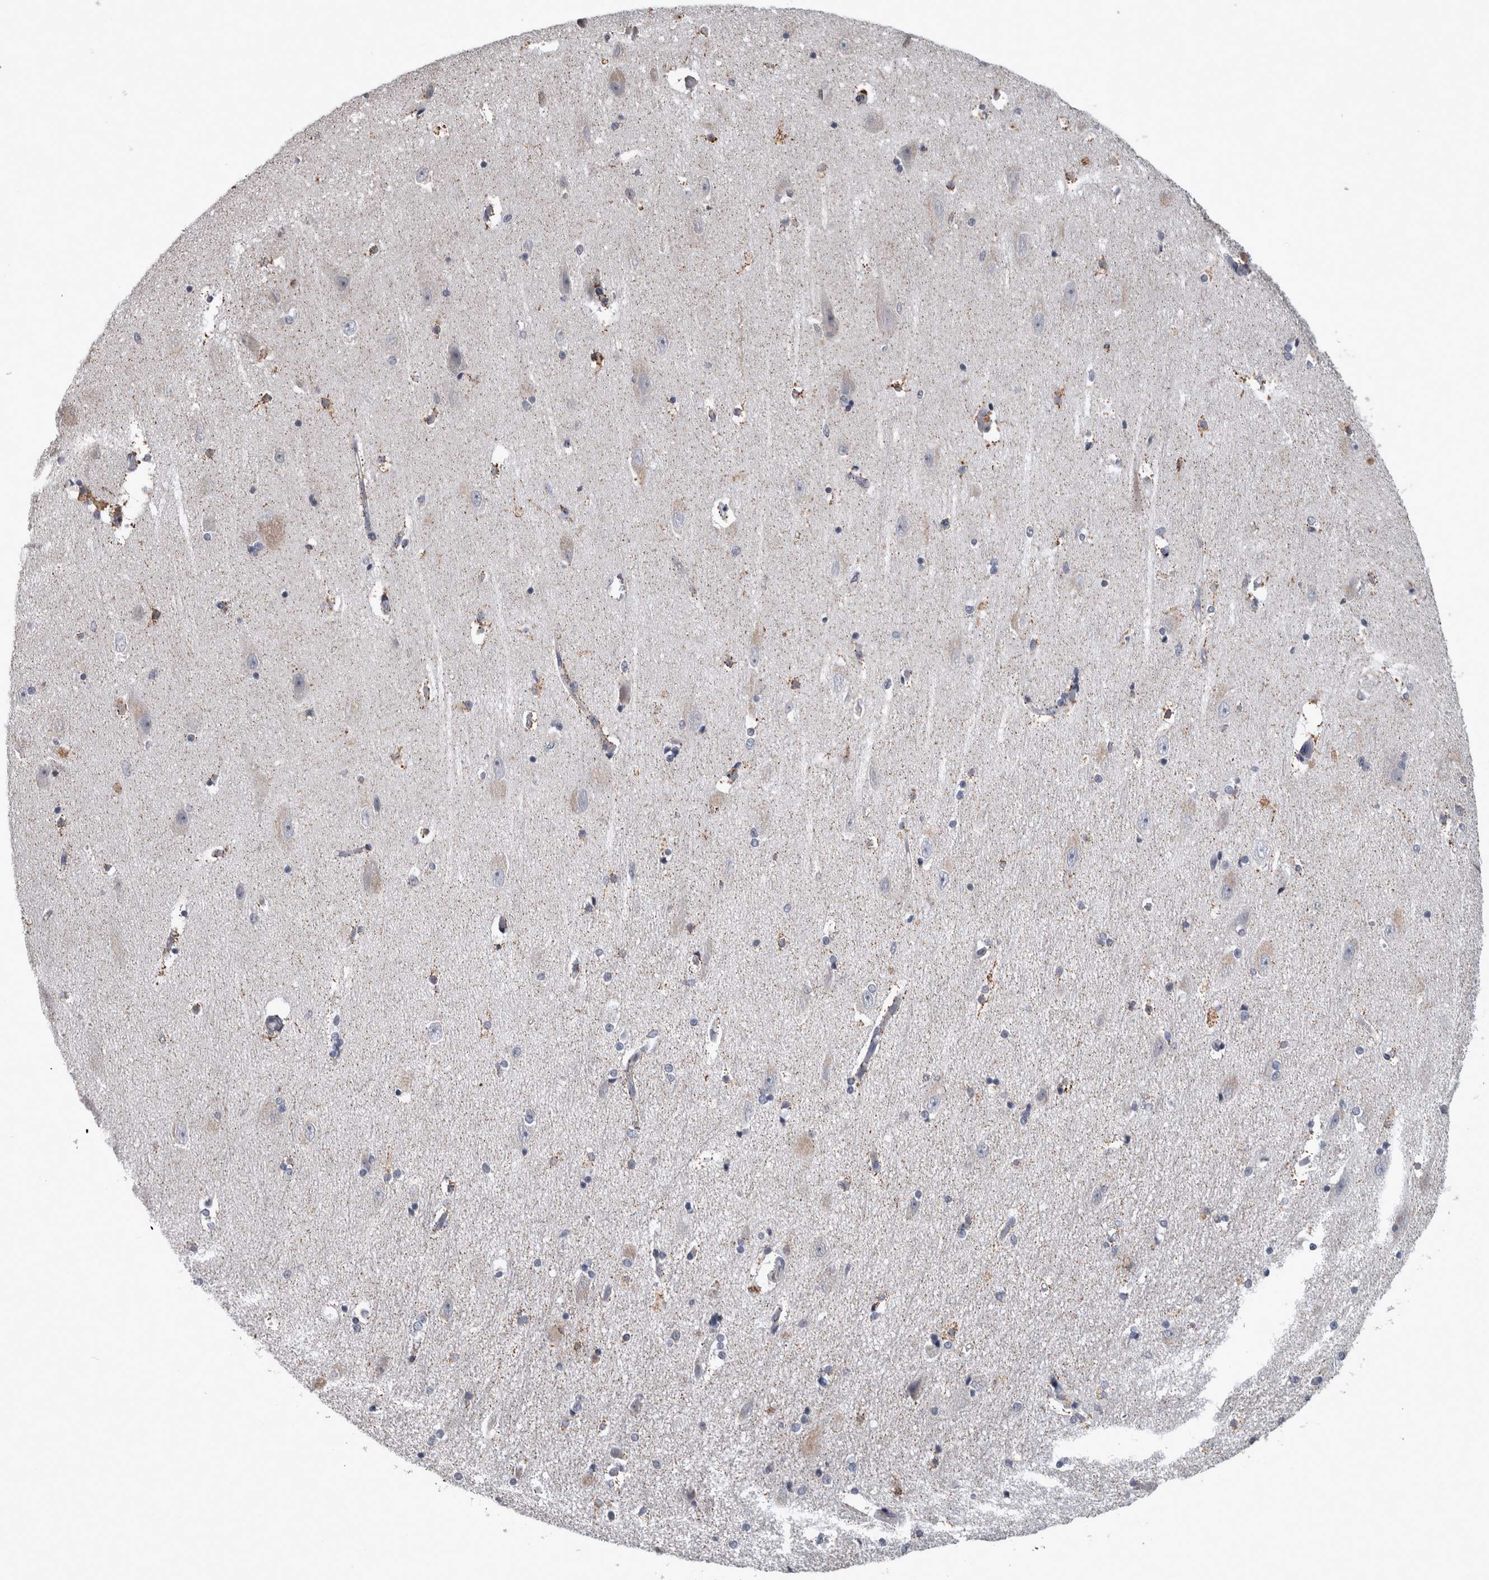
{"staining": {"intensity": "negative", "quantity": "none", "location": "none"}, "tissue": "hippocampus", "cell_type": "Glial cells", "image_type": "normal", "snomed": [{"axis": "morphology", "description": "Normal tissue, NOS"}, {"axis": "topography", "description": "Hippocampus"}], "caption": "IHC image of benign hippocampus: hippocampus stained with DAB (3,3'-diaminobenzidine) displays no significant protein expression in glial cells.", "gene": "WNT7A", "patient": {"sex": "female", "age": 54}}